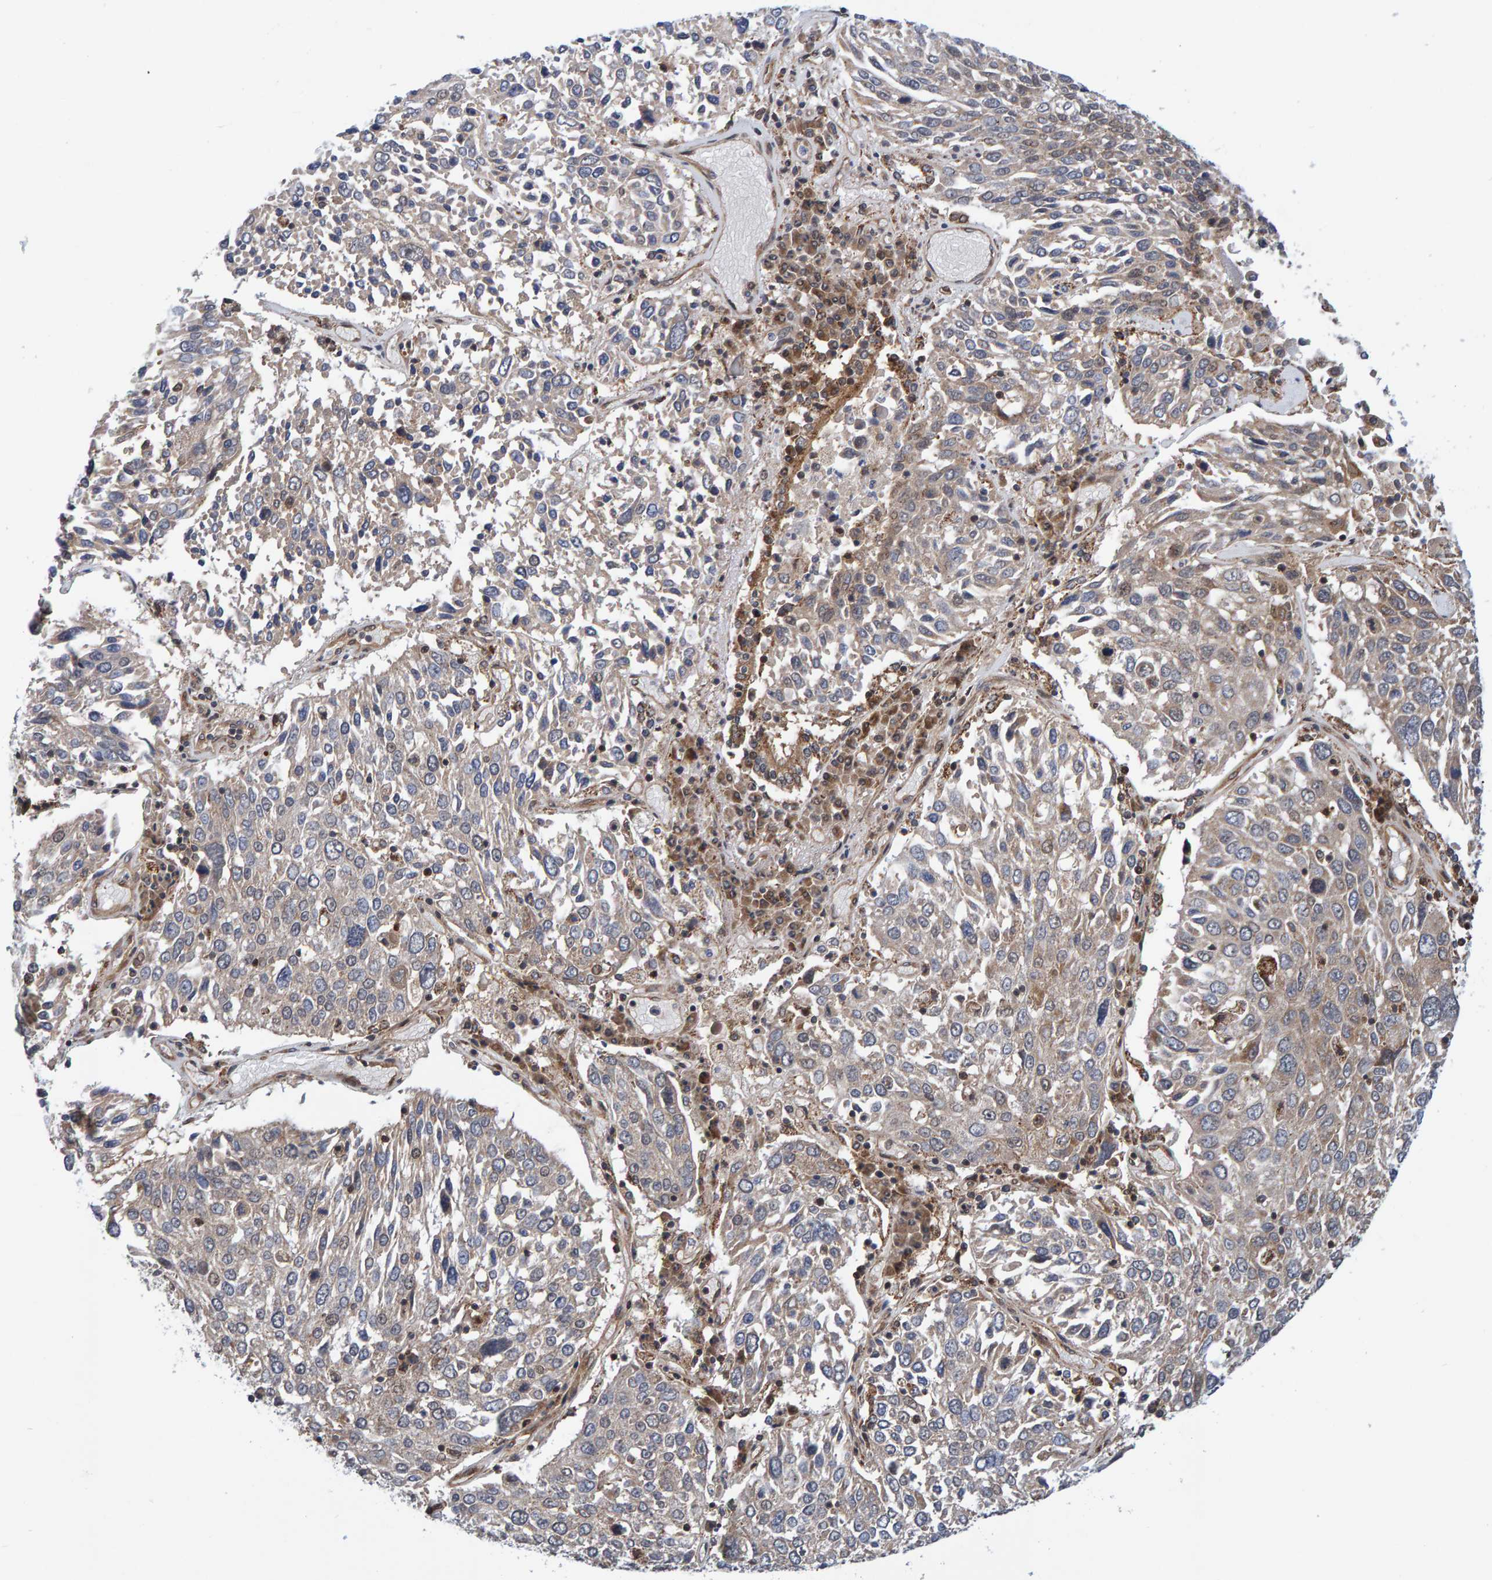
{"staining": {"intensity": "weak", "quantity": "<25%", "location": "cytoplasmic/membranous"}, "tissue": "lung cancer", "cell_type": "Tumor cells", "image_type": "cancer", "snomed": [{"axis": "morphology", "description": "Squamous cell carcinoma, NOS"}, {"axis": "topography", "description": "Lung"}], "caption": "DAB immunohistochemical staining of lung cancer (squamous cell carcinoma) reveals no significant expression in tumor cells.", "gene": "SCRN2", "patient": {"sex": "male", "age": 65}}